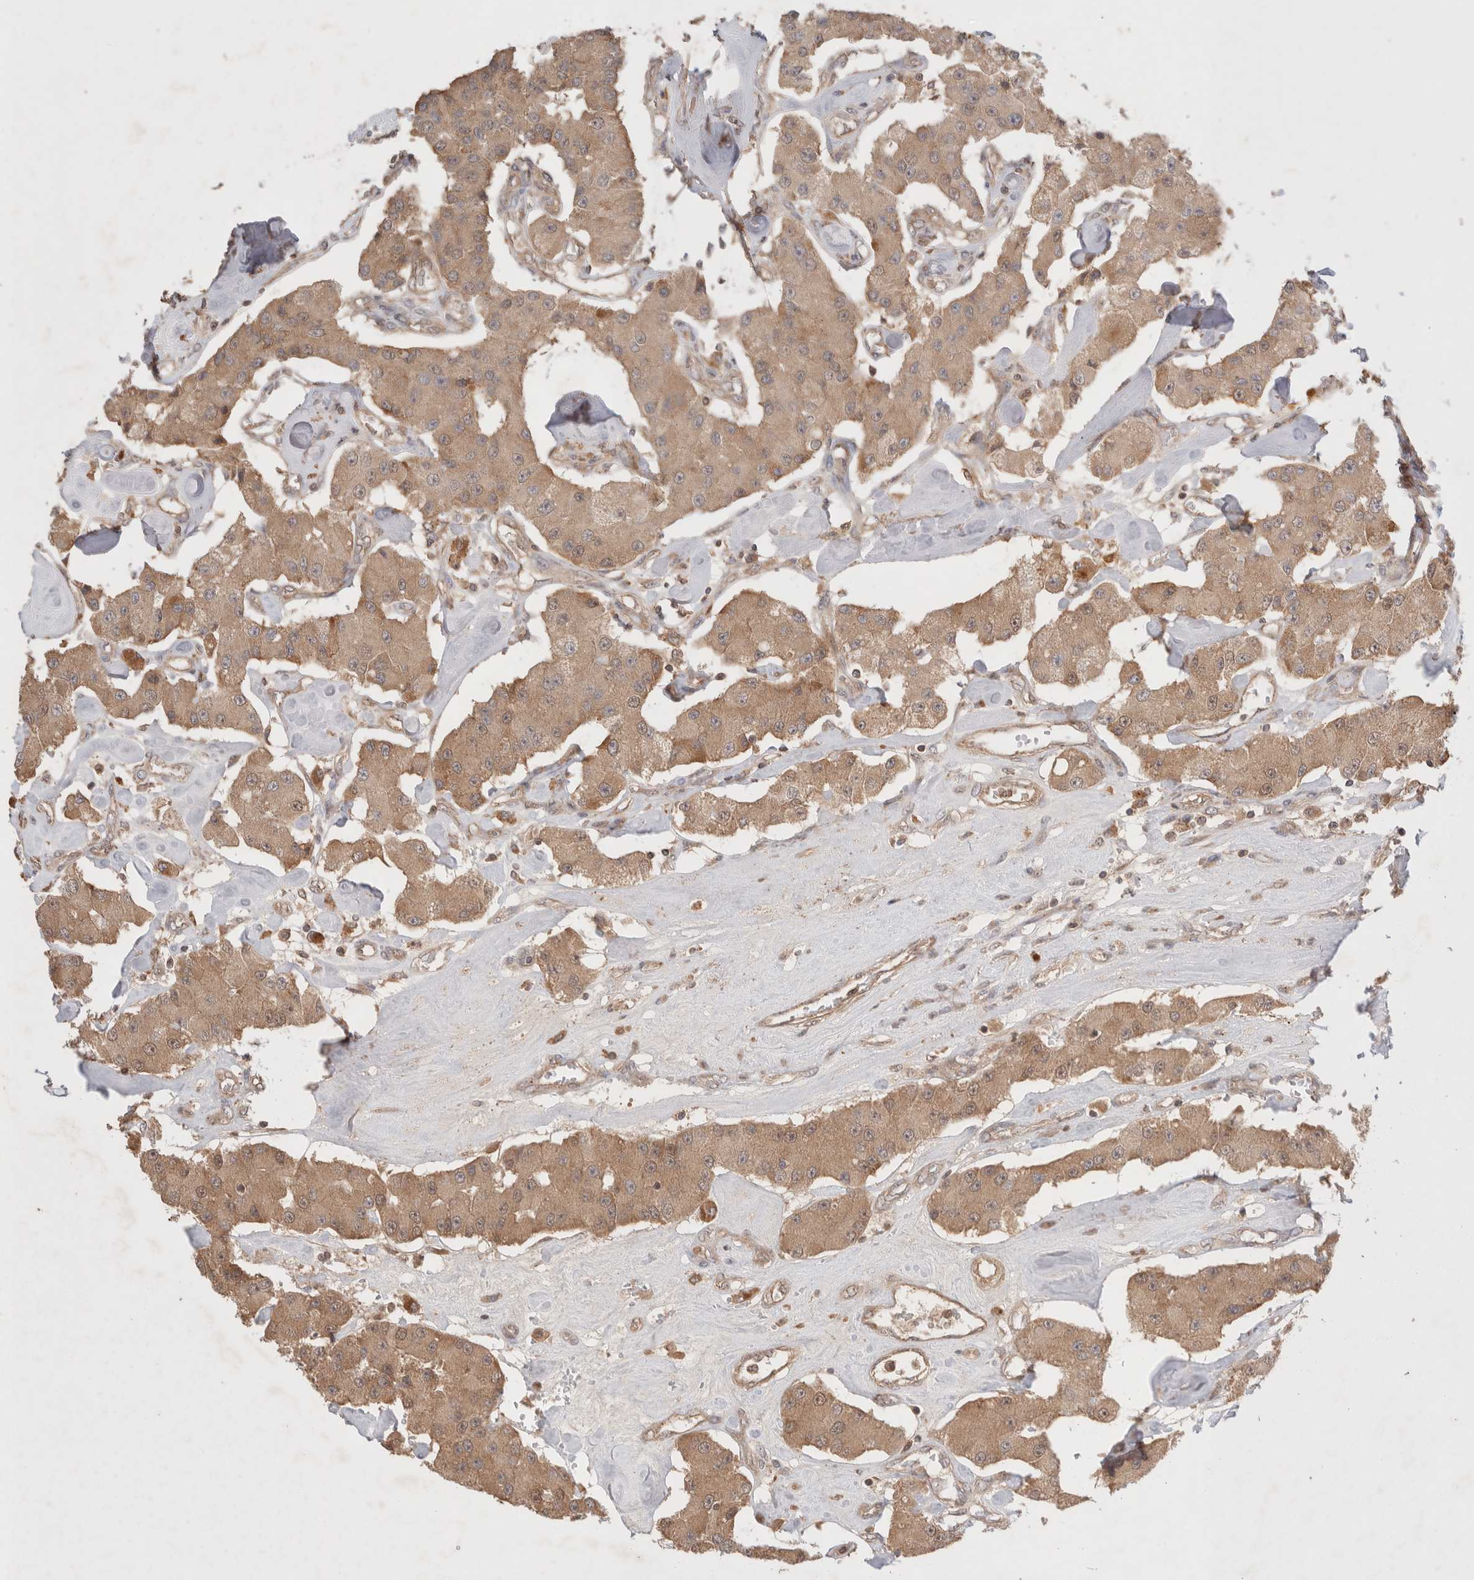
{"staining": {"intensity": "weak", "quantity": ">75%", "location": "cytoplasmic/membranous"}, "tissue": "carcinoid", "cell_type": "Tumor cells", "image_type": "cancer", "snomed": [{"axis": "morphology", "description": "Carcinoid, malignant, NOS"}, {"axis": "topography", "description": "Pancreas"}], "caption": "The histopathology image shows staining of carcinoid, revealing weak cytoplasmic/membranous protein staining (brown color) within tumor cells. Using DAB (brown) and hematoxylin (blue) stains, captured at high magnification using brightfield microscopy.", "gene": "CARNMT1", "patient": {"sex": "male", "age": 41}}